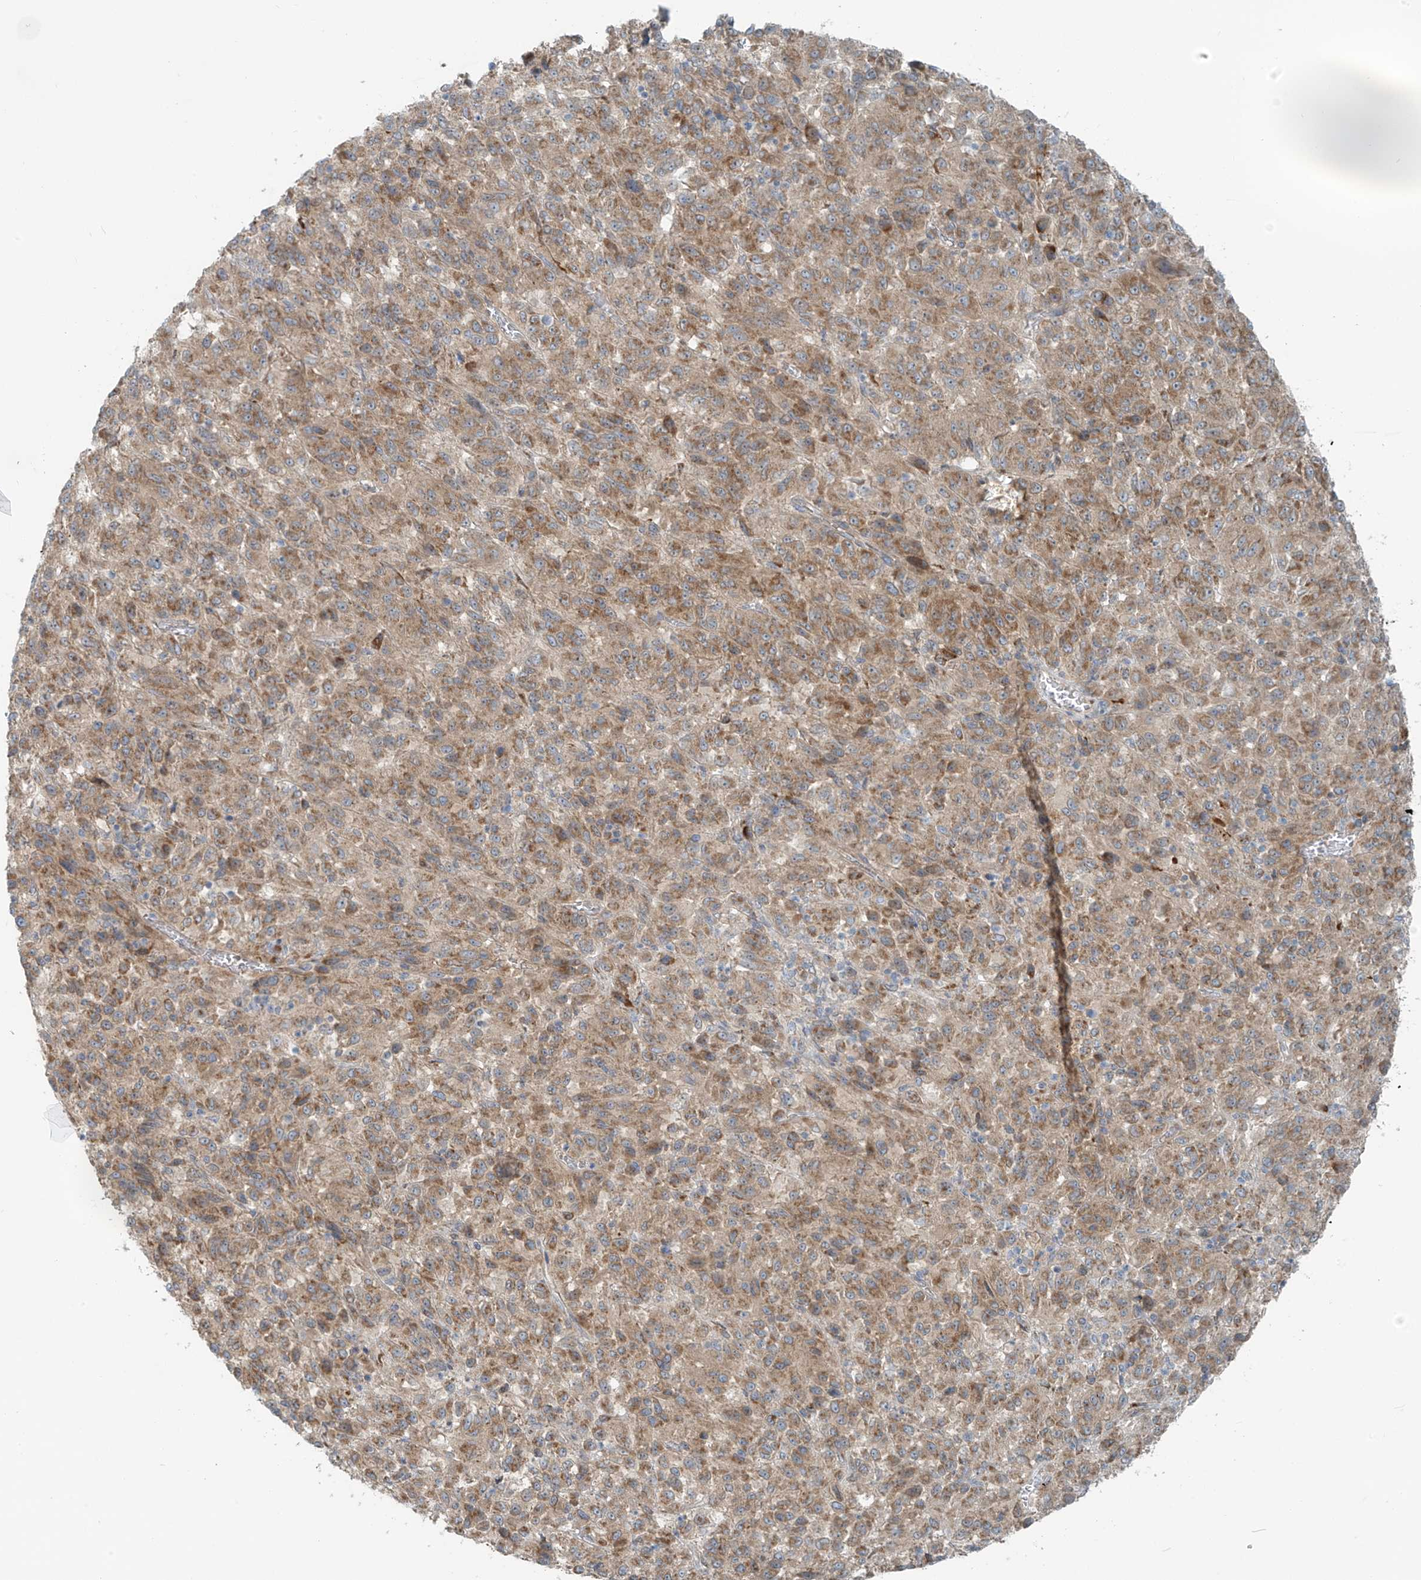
{"staining": {"intensity": "moderate", "quantity": ">75%", "location": "cytoplasmic/membranous"}, "tissue": "melanoma", "cell_type": "Tumor cells", "image_type": "cancer", "snomed": [{"axis": "morphology", "description": "Malignant melanoma, Metastatic site"}, {"axis": "topography", "description": "Lung"}], "caption": "A medium amount of moderate cytoplasmic/membranous expression is seen in about >75% of tumor cells in melanoma tissue.", "gene": "LZTS3", "patient": {"sex": "male", "age": 64}}